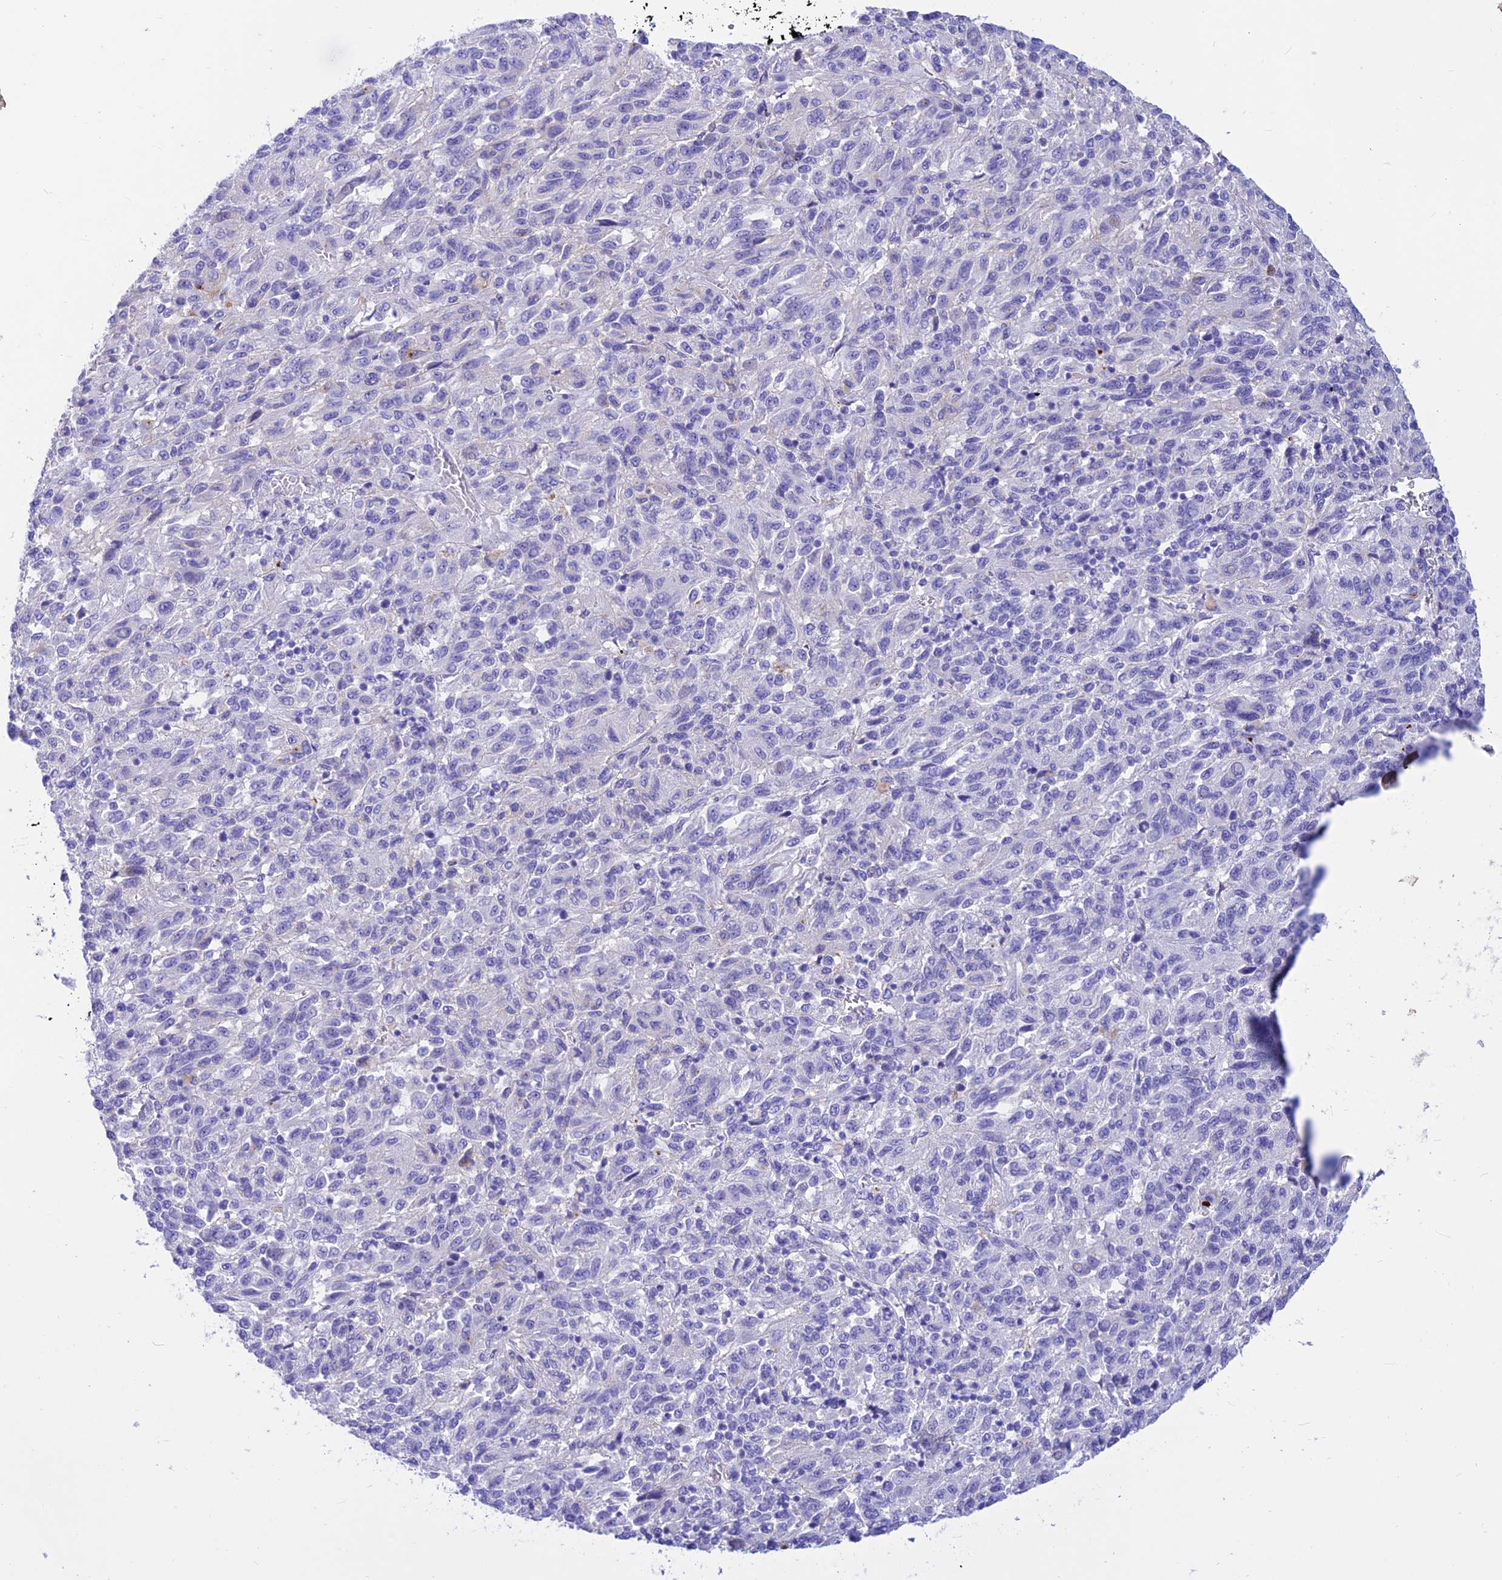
{"staining": {"intensity": "negative", "quantity": "none", "location": "none"}, "tissue": "melanoma", "cell_type": "Tumor cells", "image_type": "cancer", "snomed": [{"axis": "morphology", "description": "Malignant melanoma, Metastatic site"}, {"axis": "topography", "description": "Lung"}], "caption": "Malignant melanoma (metastatic site) stained for a protein using IHC exhibits no staining tumor cells.", "gene": "PRNP", "patient": {"sex": "male", "age": 64}}